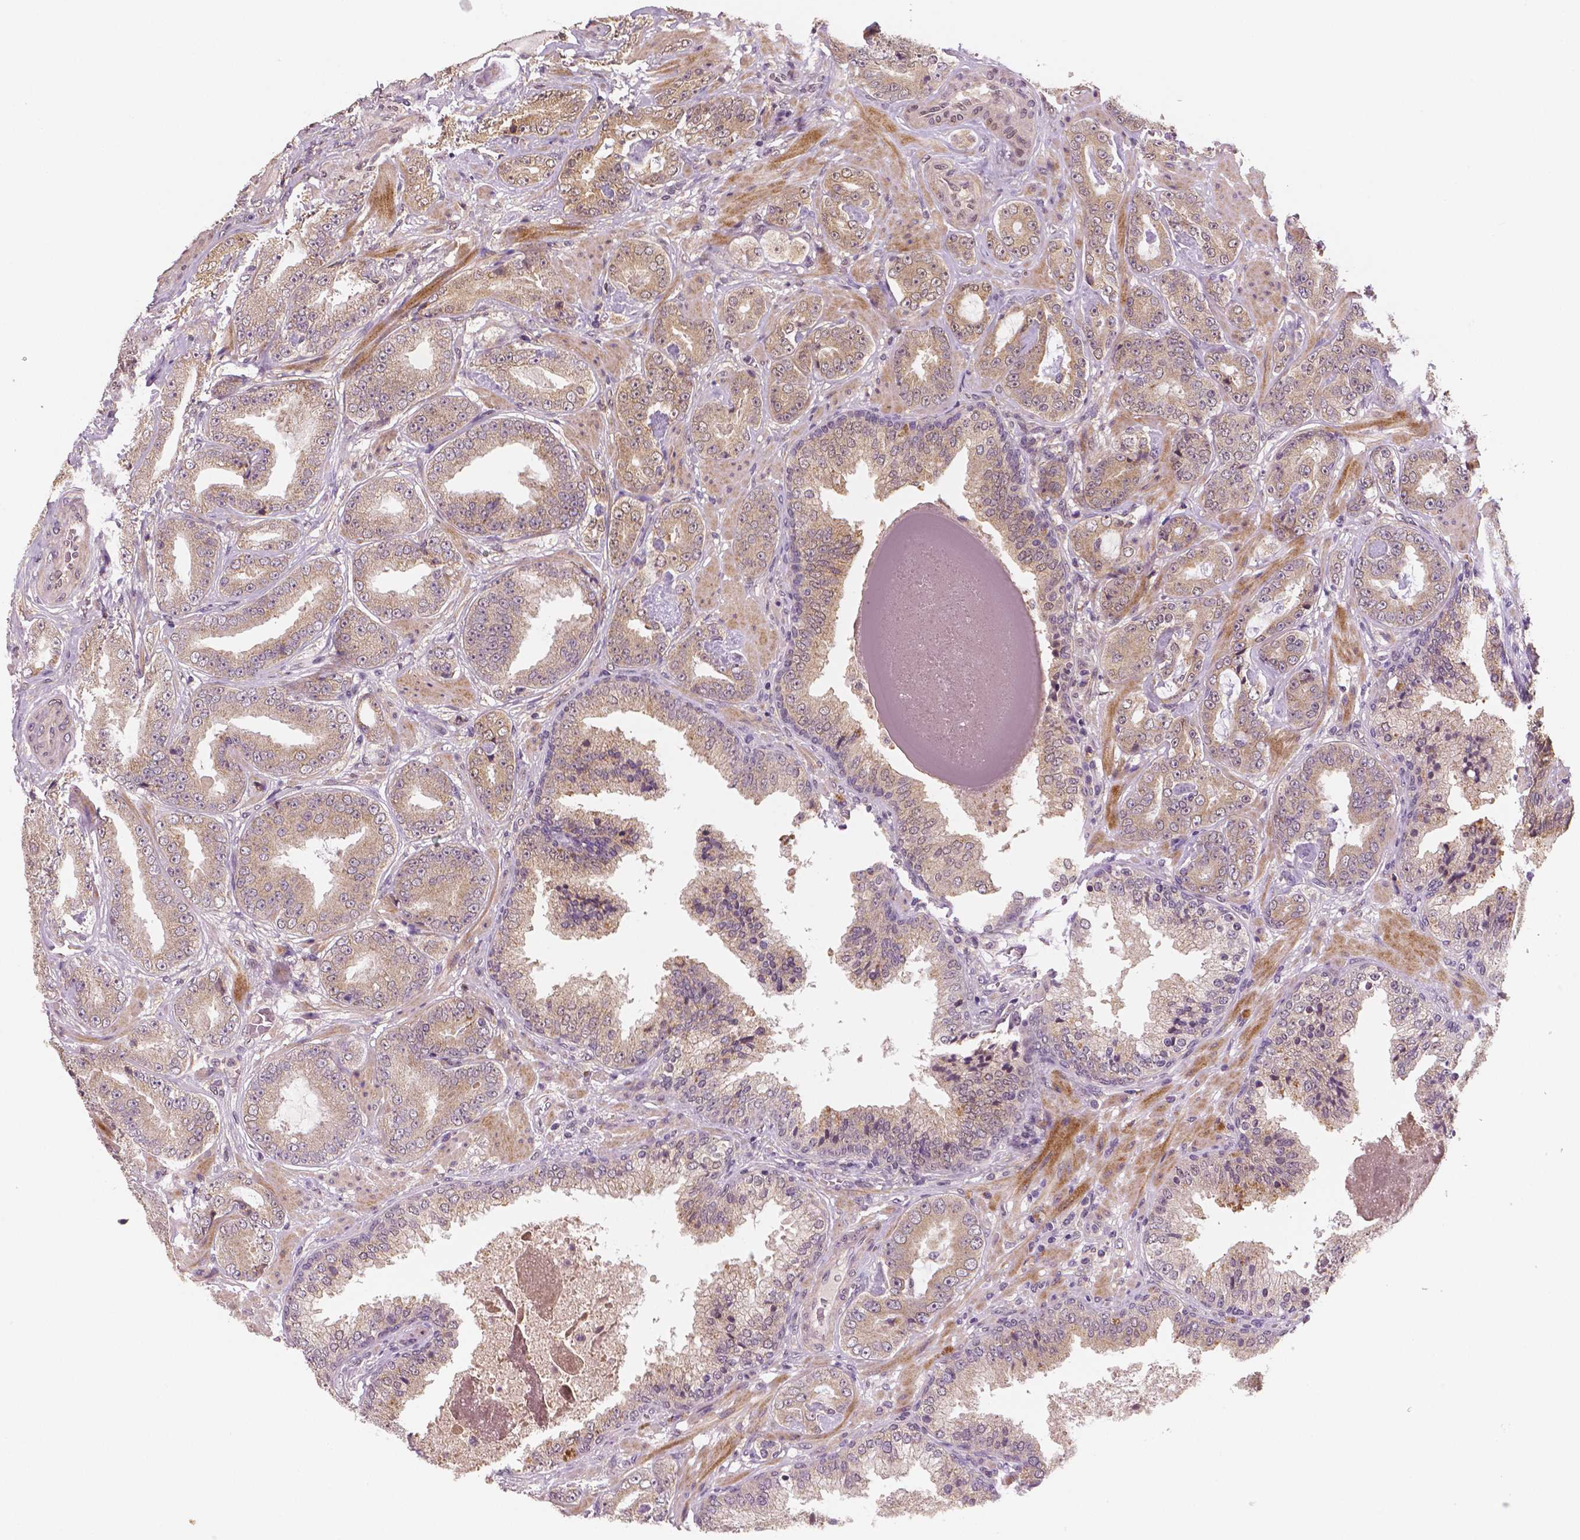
{"staining": {"intensity": "weak", "quantity": ">75%", "location": "cytoplasmic/membranous"}, "tissue": "prostate cancer", "cell_type": "Tumor cells", "image_type": "cancer", "snomed": [{"axis": "morphology", "description": "Adenocarcinoma, Low grade"}, {"axis": "topography", "description": "Prostate"}], "caption": "Immunohistochemical staining of prostate cancer (adenocarcinoma (low-grade)) shows low levels of weak cytoplasmic/membranous protein staining in about >75% of tumor cells.", "gene": "STAT3", "patient": {"sex": "male", "age": 60}}